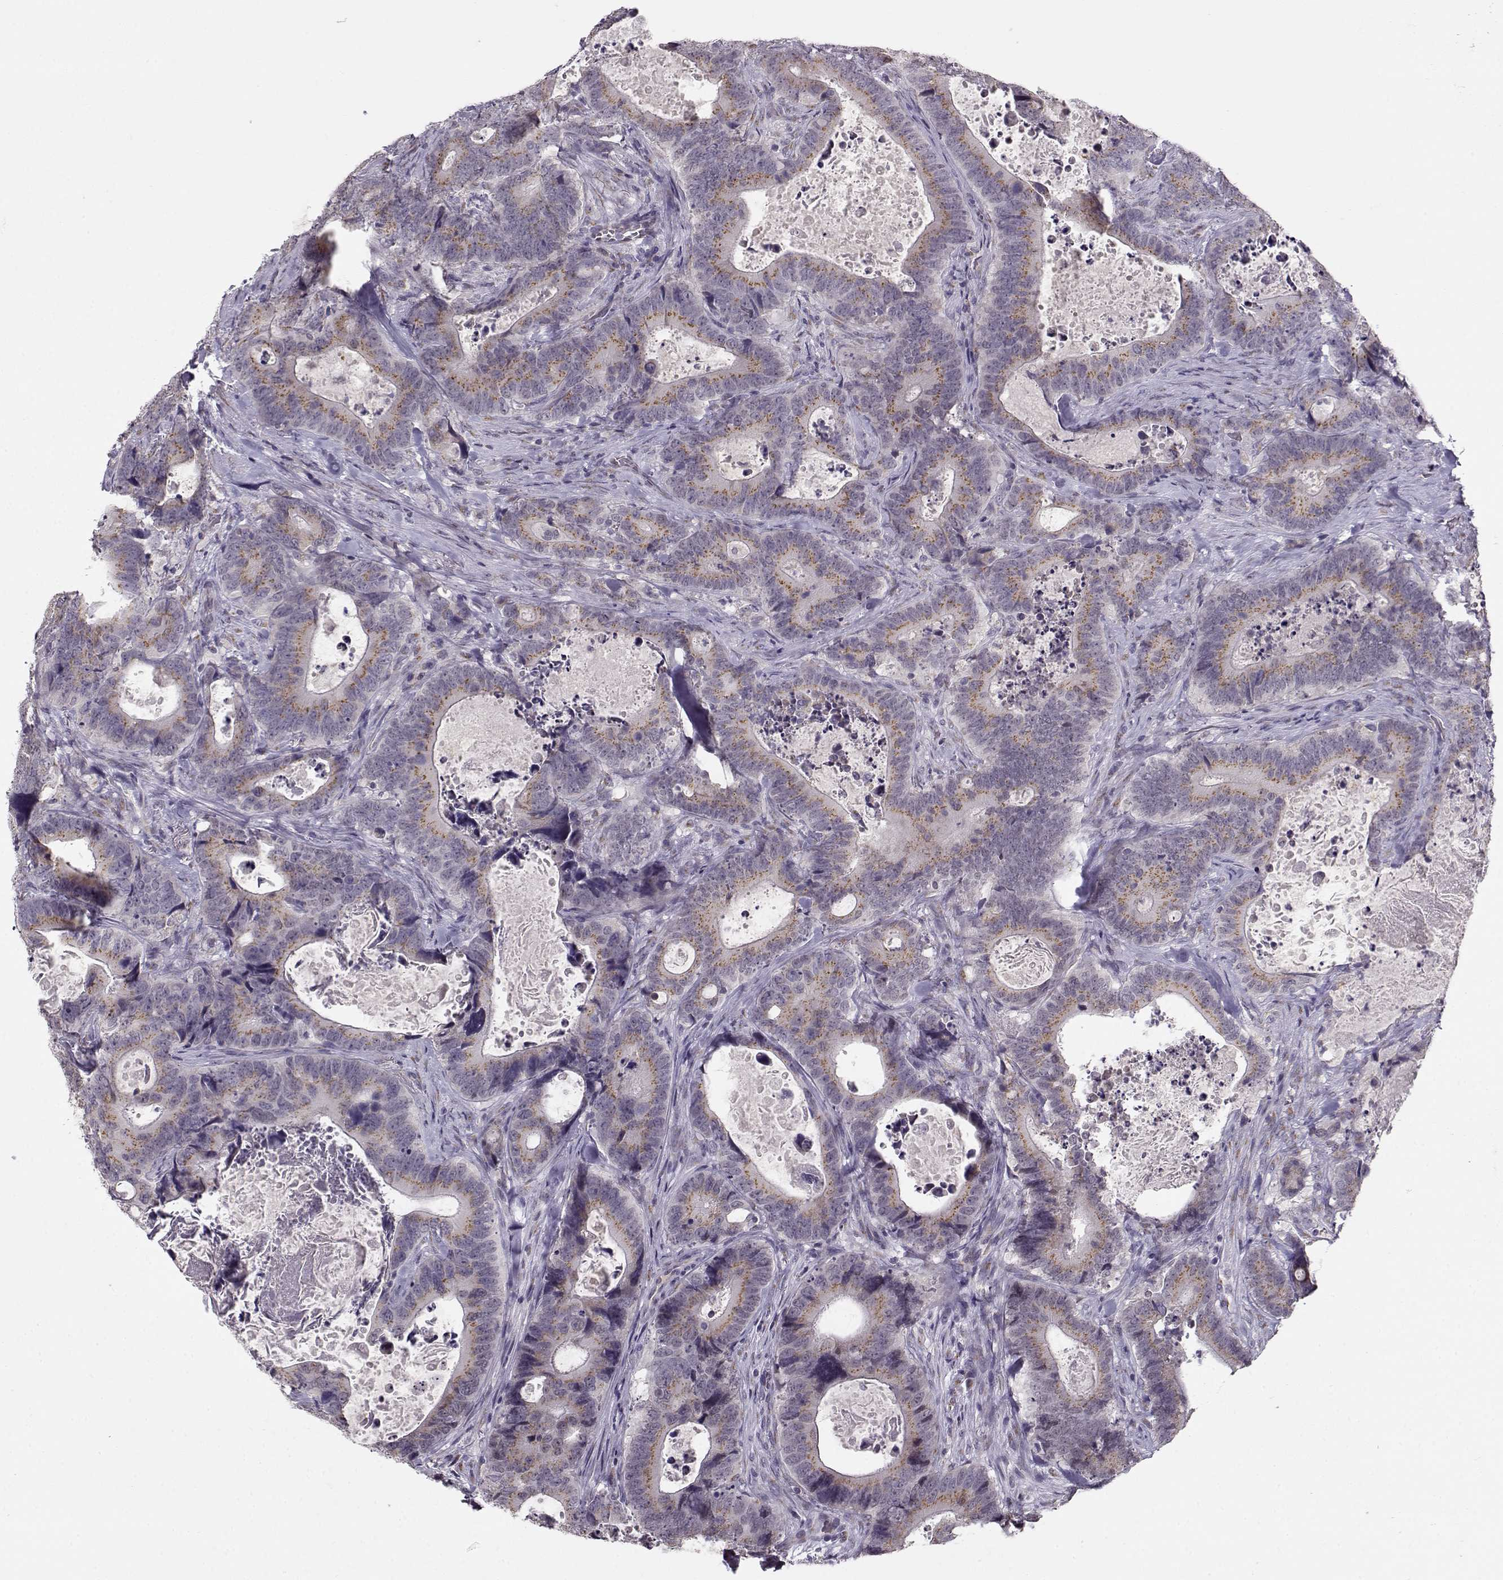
{"staining": {"intensity": "weak", "quantity": ">75%", "location": "cytoplasmic/membranous"}, "tissue": "colorectal cancer", "cell_type": "Tumor cells", "image_type": "cancer", "snomed": [{"axis": "morphology", "description": "Adenocarcinoma, NOS"}, {"axis": "topography", "description": "Colon"}], "caption": "A high-resolution image shows immunohistochemistry staining of adenocarcinoma (colorectal), which exhibits weak cytoplasmic/membranous positivity in approximately >75% of tumor cells.", "gene": "SLC4A5", "patient": {"sex": "female", "age": 82}}